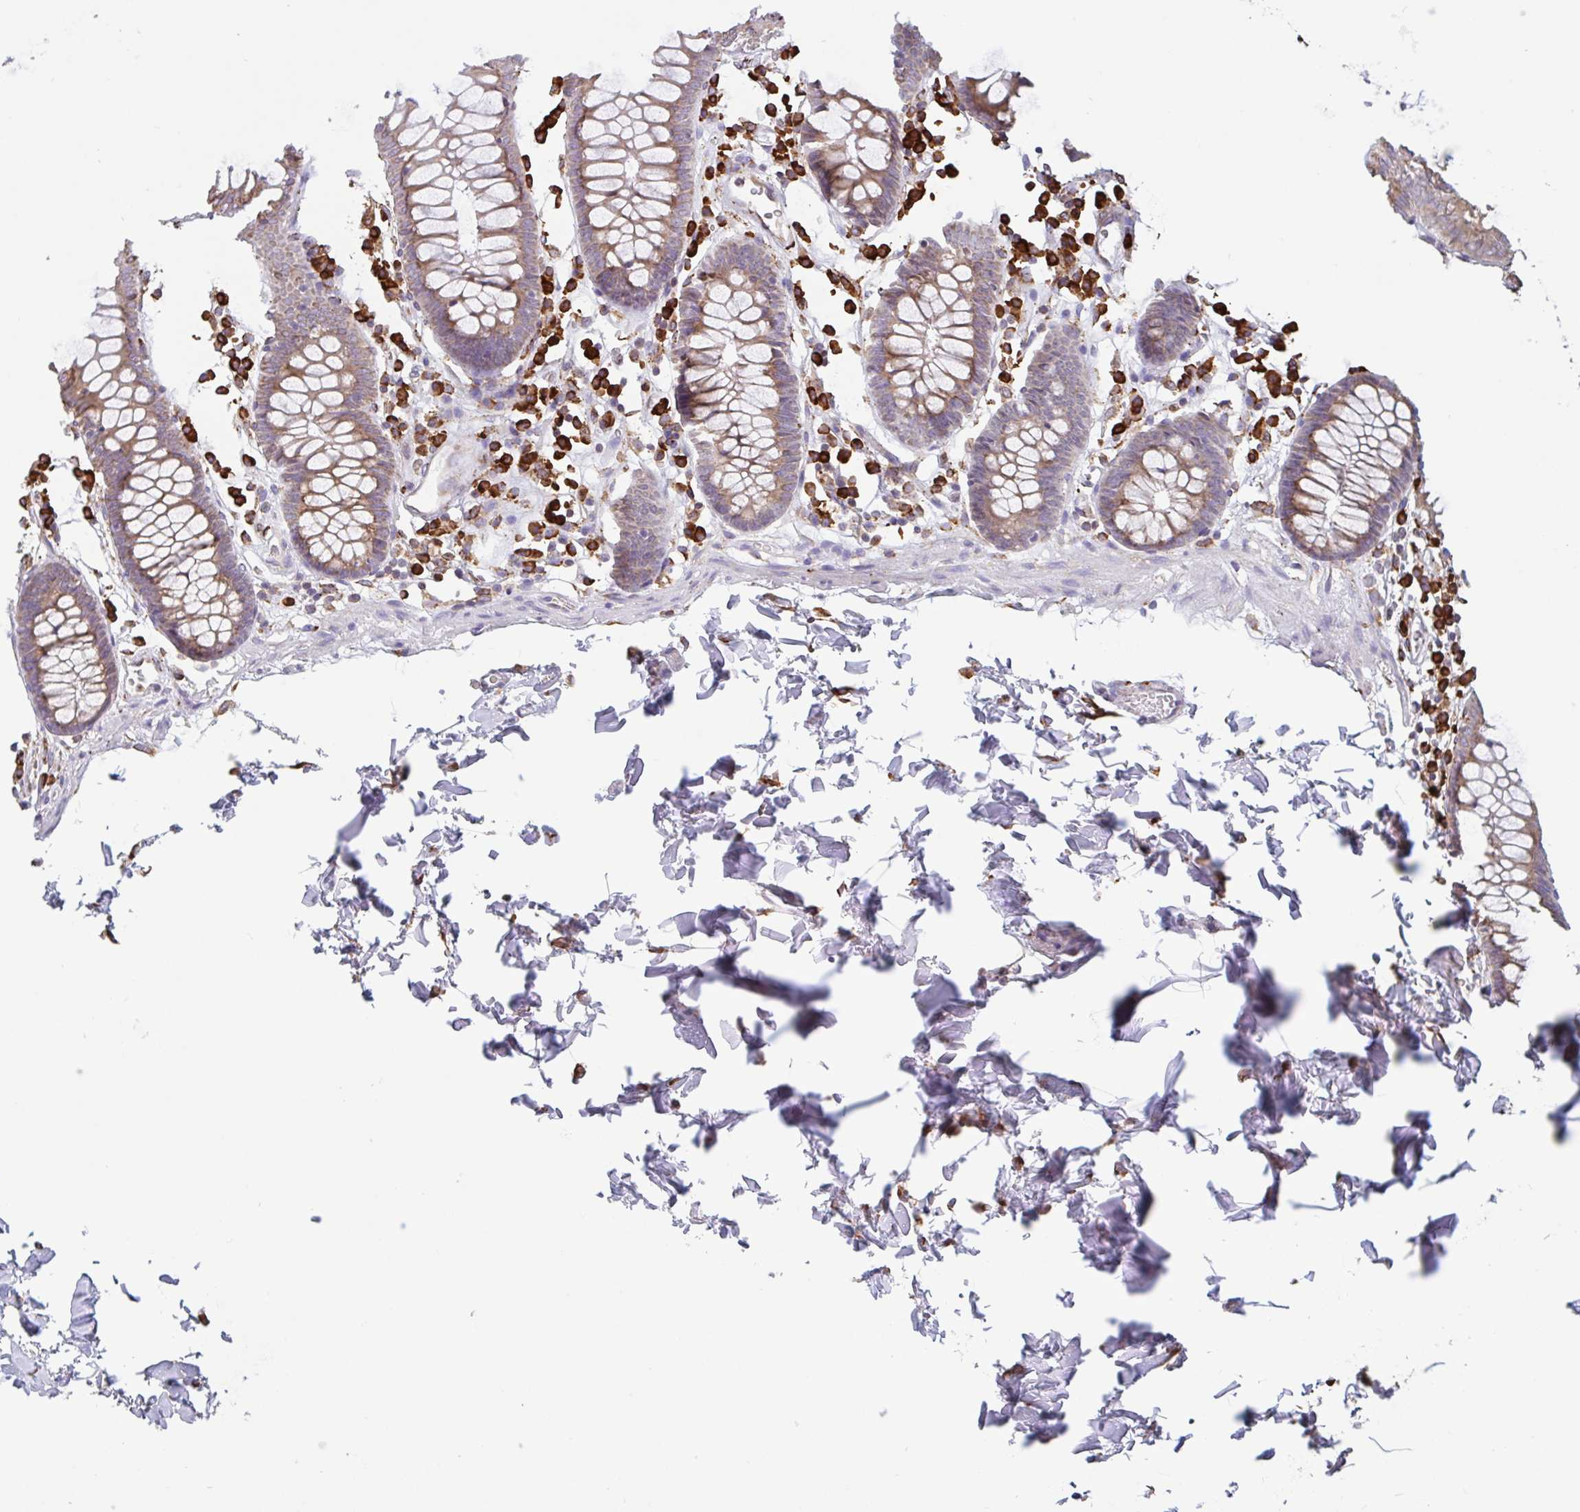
{"staining": {"intensity": "weak", "quantity": ">75%", "location": "cytoplasmic/membranous"}, "tissue": "colon", "cell_type": "Endothelial cells", "image_type": "normal", "snomed": [{"axis": "morphology", "description": "Normal tissue, NOS"}, {"axis": "topography", "description": "Colon"}, {"axis": "topography", "description": "Peripheral nerve tissue"}], "caption": "IHC staining of normal colon, which exhibits low levels of weak cytoplasmic/membranous staining in approximately >75% of endothelial cells indicating weak cytoplasmic/membranous protein expression. The staining was performed using DAB (3,3'-diaminobenzidine) (brown) for protein detection and nuclei were counterstained in hematoxylin (blue).", "gene": "DOK4", "patient": {"sex": "male", "age": 84}}